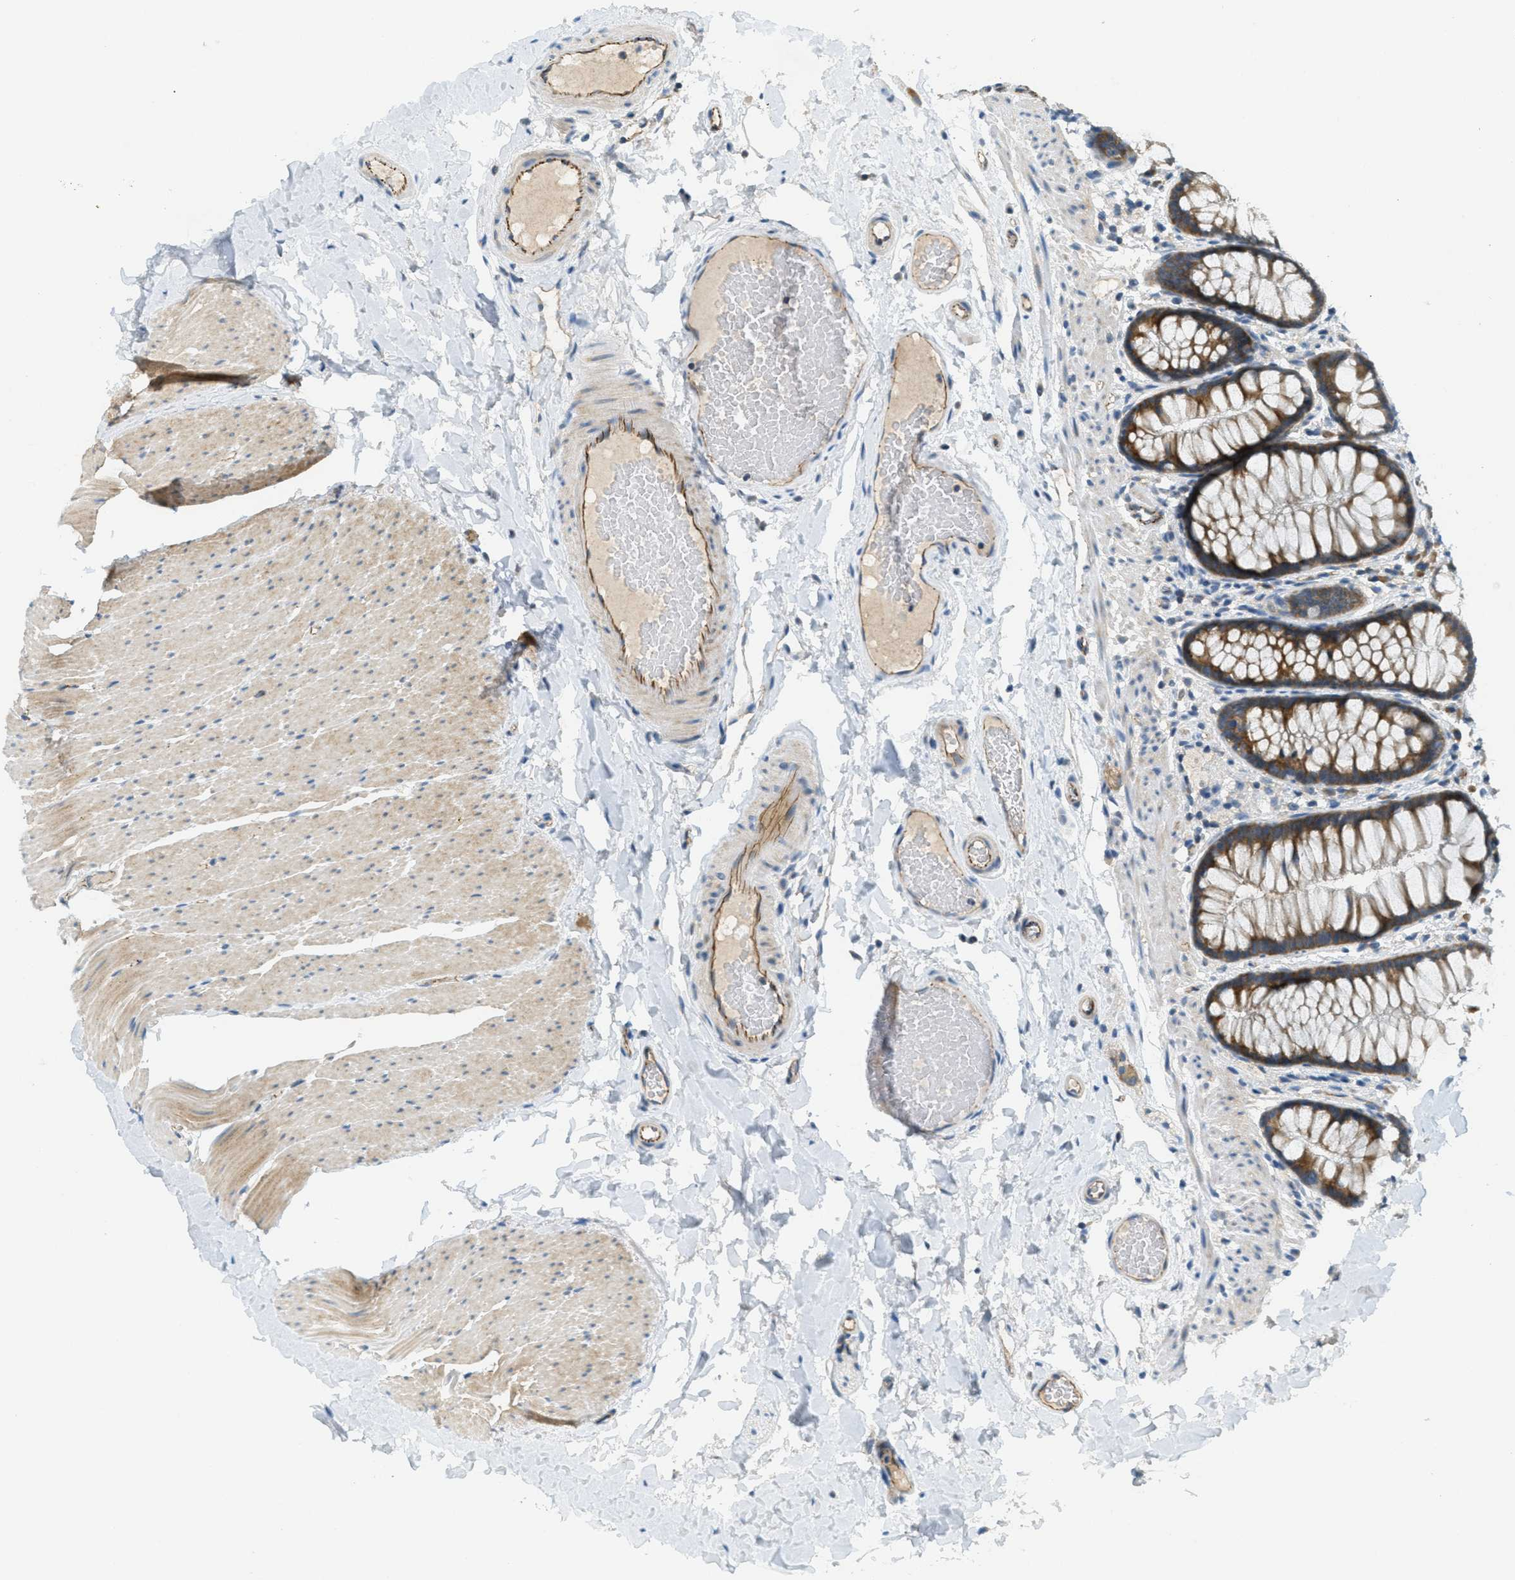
{"staining": {"intensity": "moderate", "quantity": "25%-75%", "location": "cytoplasmic/membranous"}, "tissue": "colon", "cell_type": "Endothelial cells", "image_type": "normal", "snomed": [{"axis": "morphology", "description": "Normal tissue, NOS"}, {"axis": "topography", "description": "Colon"}], "caption": "Unremarkable colon displays moderate cytoplasmic/membranous positivity in approximately 25%-75% of endothelial cells, visualized by immunohistochemistry.", "gene": "JCAD", "patient": {"sex": "female", "age": 56}}